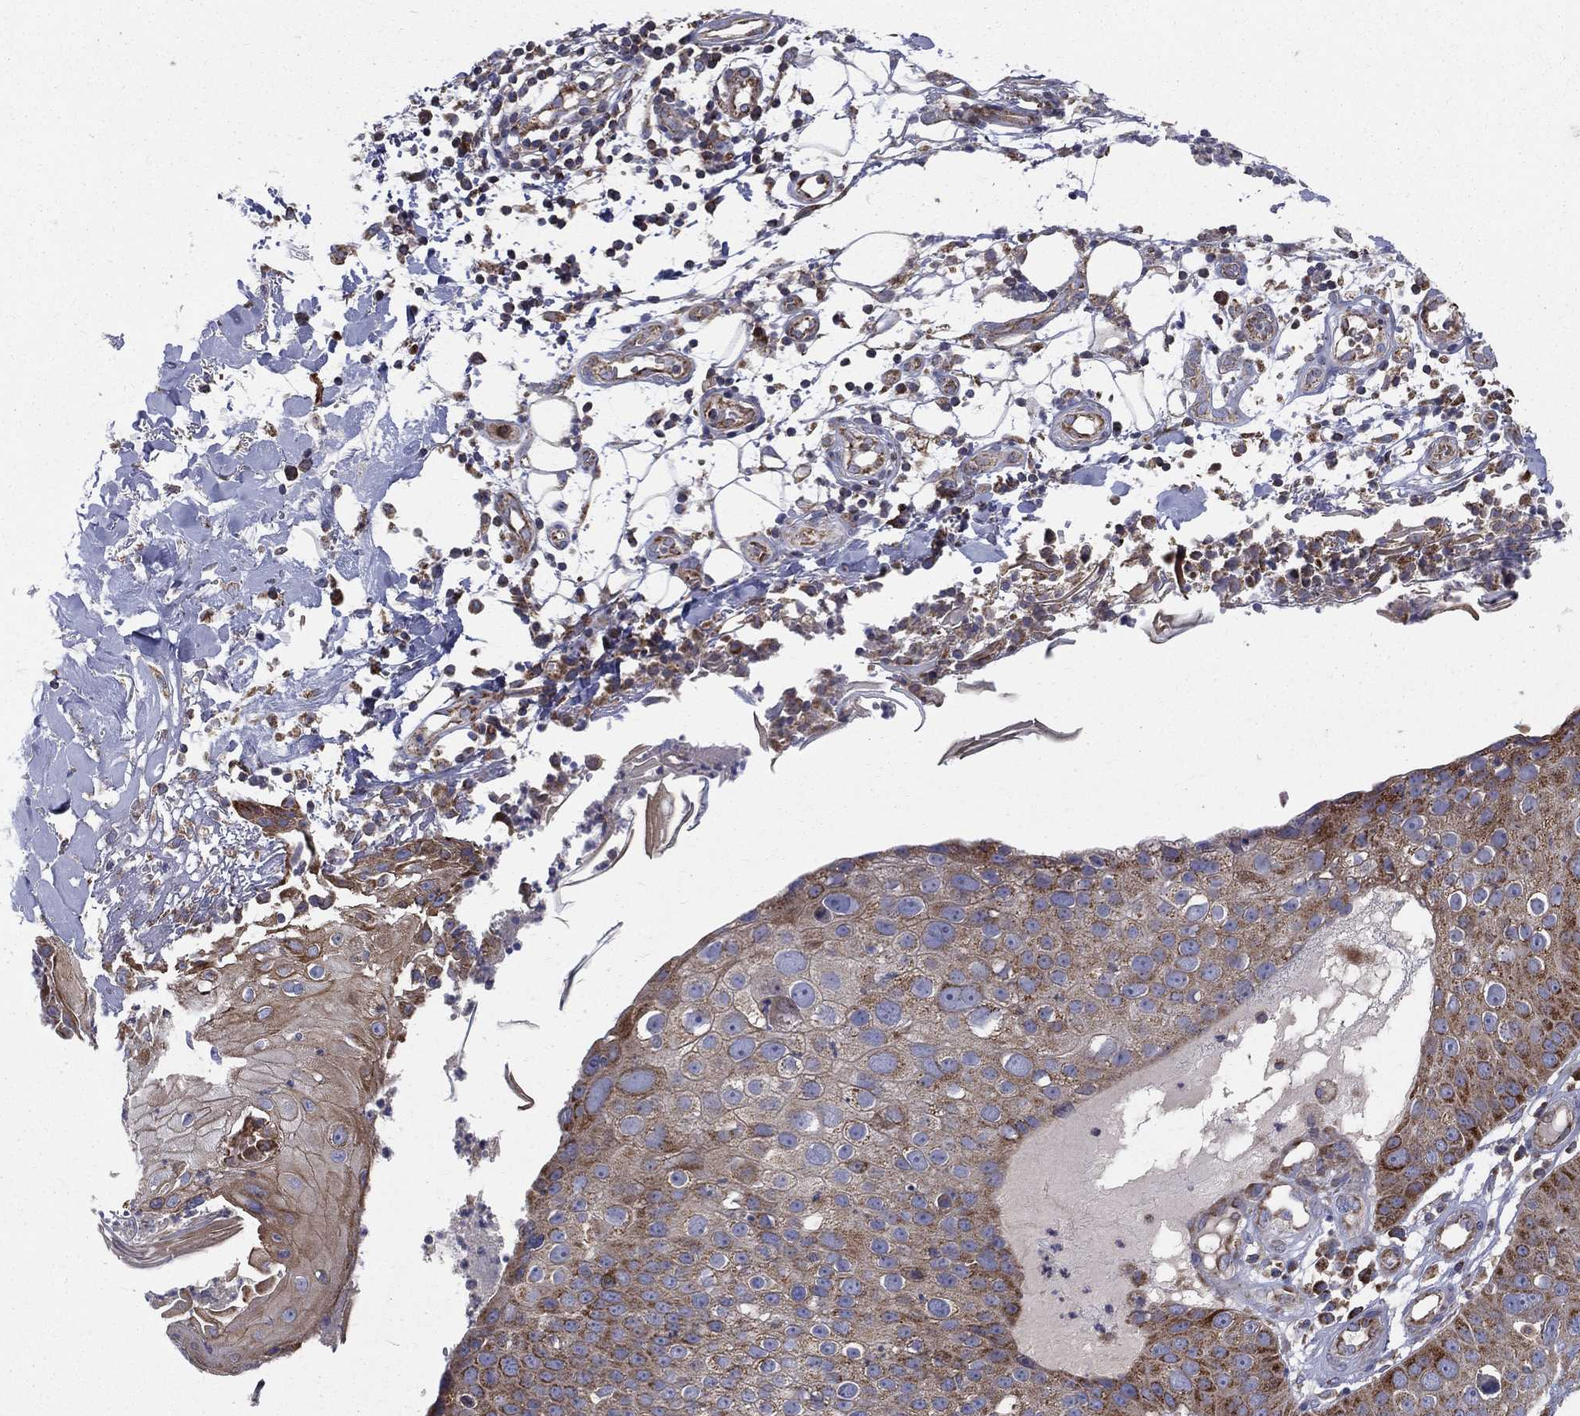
{"staining": {"intensity": "moderate", "quantity": ">75%", "location": "cytoplasmic/membranous"}, "tissue": "skin cancer", "cell_type": "Tumor cells", "image_type": "cancer", "snomed": [{"axis": "morphology", "description": "Squamous cell carcinoma, NOS"}, {"axis": "topography", "description": "Skin"}], "caption": "This is an image of immunohistochemistry staining of skin squamous cell carcinoma, which shows moderate positivity in the cytoplasmic/membranous of tumor cells.", "gene": "MIX23", "patient": {"sex": "male", "age": 71}}